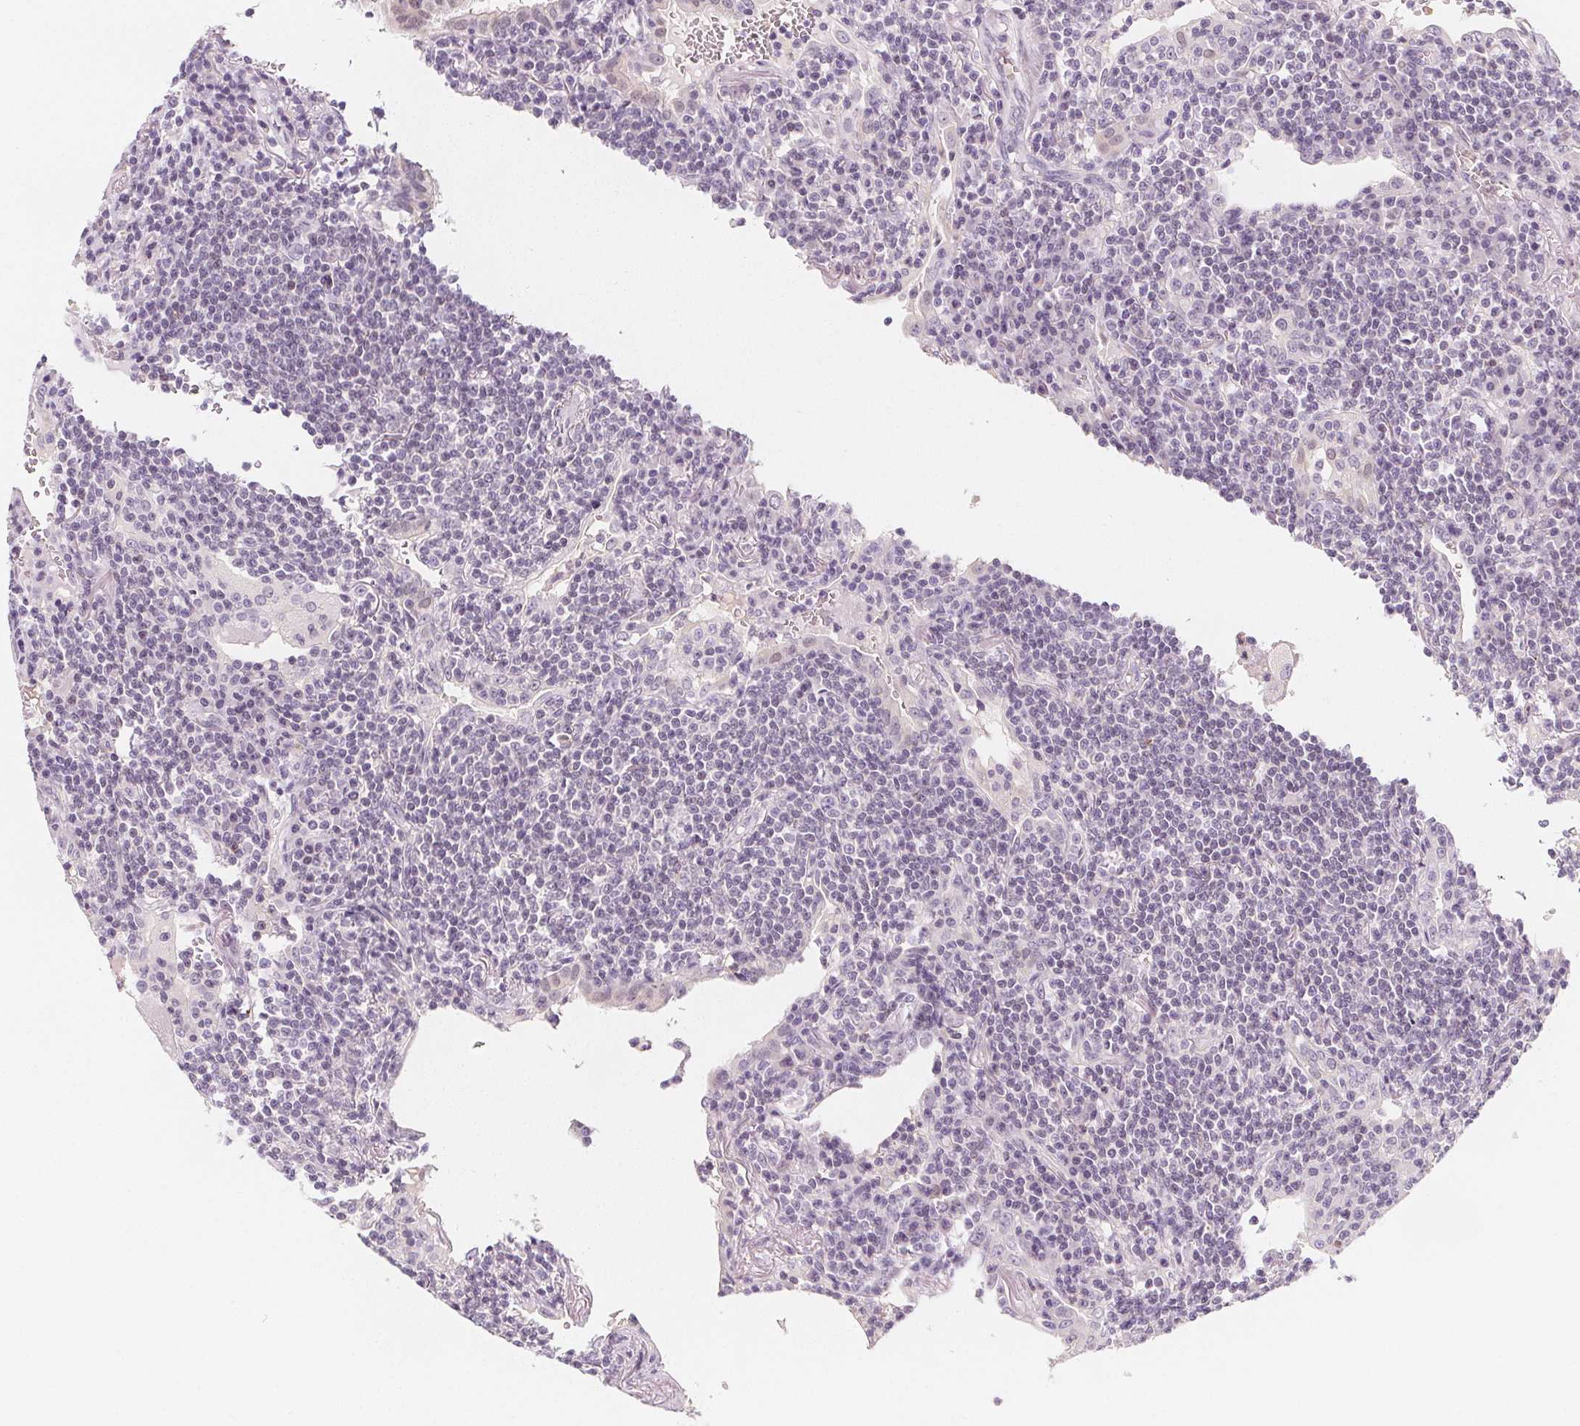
{"staining": {"intensity": "negative", "quantity": "none", "location": "none"}, "tissue": "lymphoma", "cell_type": "Tumor cells", "image_type": "cancer", "snomed": [{"axis": "morphology", "description": "Malignant lymphoma, non-Hodgkin's type, Low grade"}, {"axis": "topography", "description": "Lung"}], "caption": "Lymphoma was stained to show a protein in brown. There is no significant expression in tumor cells.", "gene": "UGP2", "patient": {"sex": "female", "age": 71}}